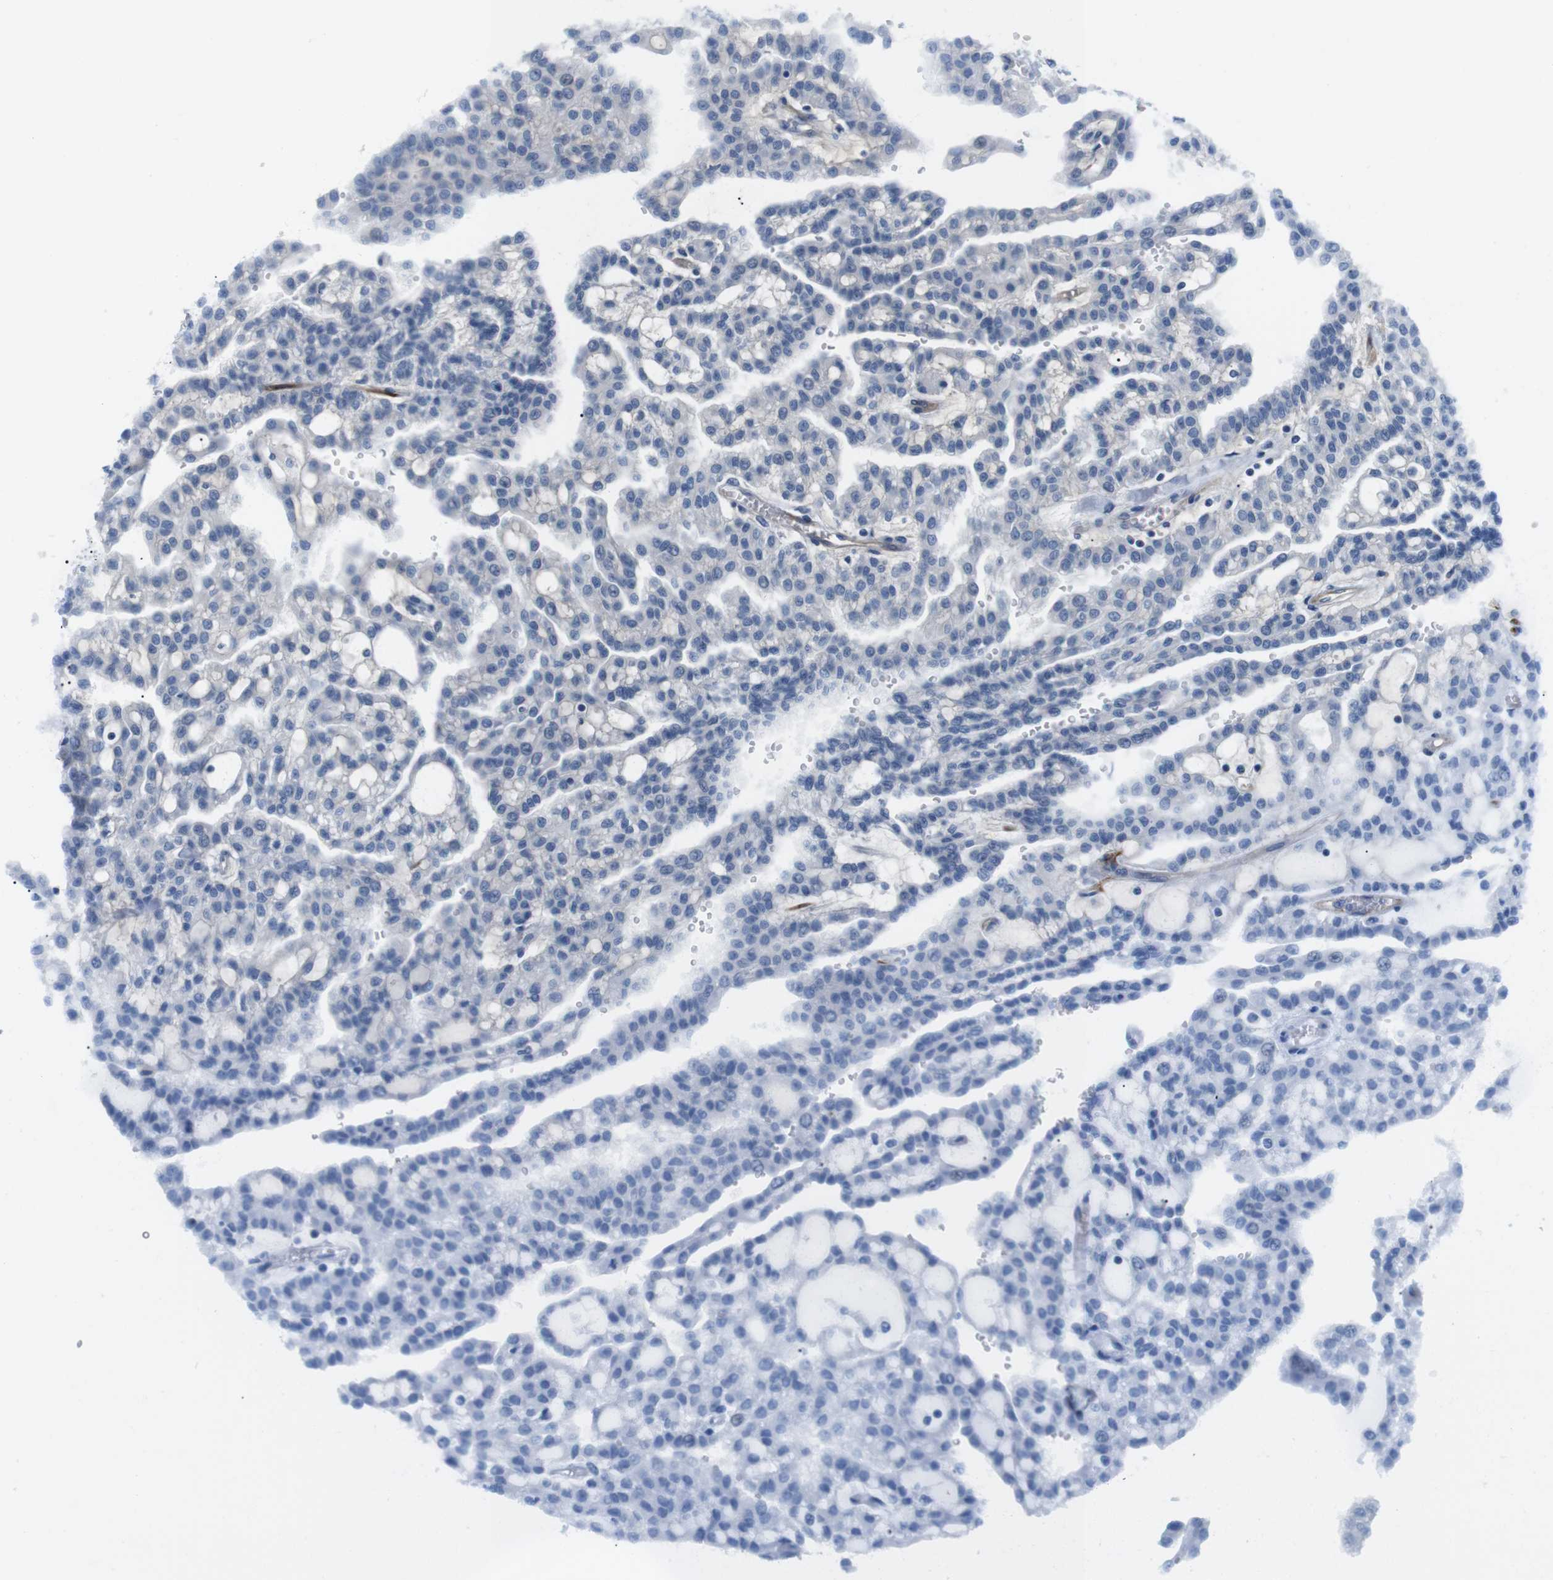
{"staining": {"intensity": "negative", "quantity": "none", "location": "none"}, "tissue": "renal cancer", "cell_type": "Tumor cells", "image_type": "cancer", "snomed": [{"axis": "morphology", "description": "Adenocarcinoma, NOS"}, {"axis": "topography", "description": "Kidney"}], "caption": "Immunohistochemistry of human adenocarcinoma (renal) reveals no positivity in tumor cells. Nuclei are stained in blue.", "gene": "TNFRSF4", "patient": {"sex": "male", "age": 63}}